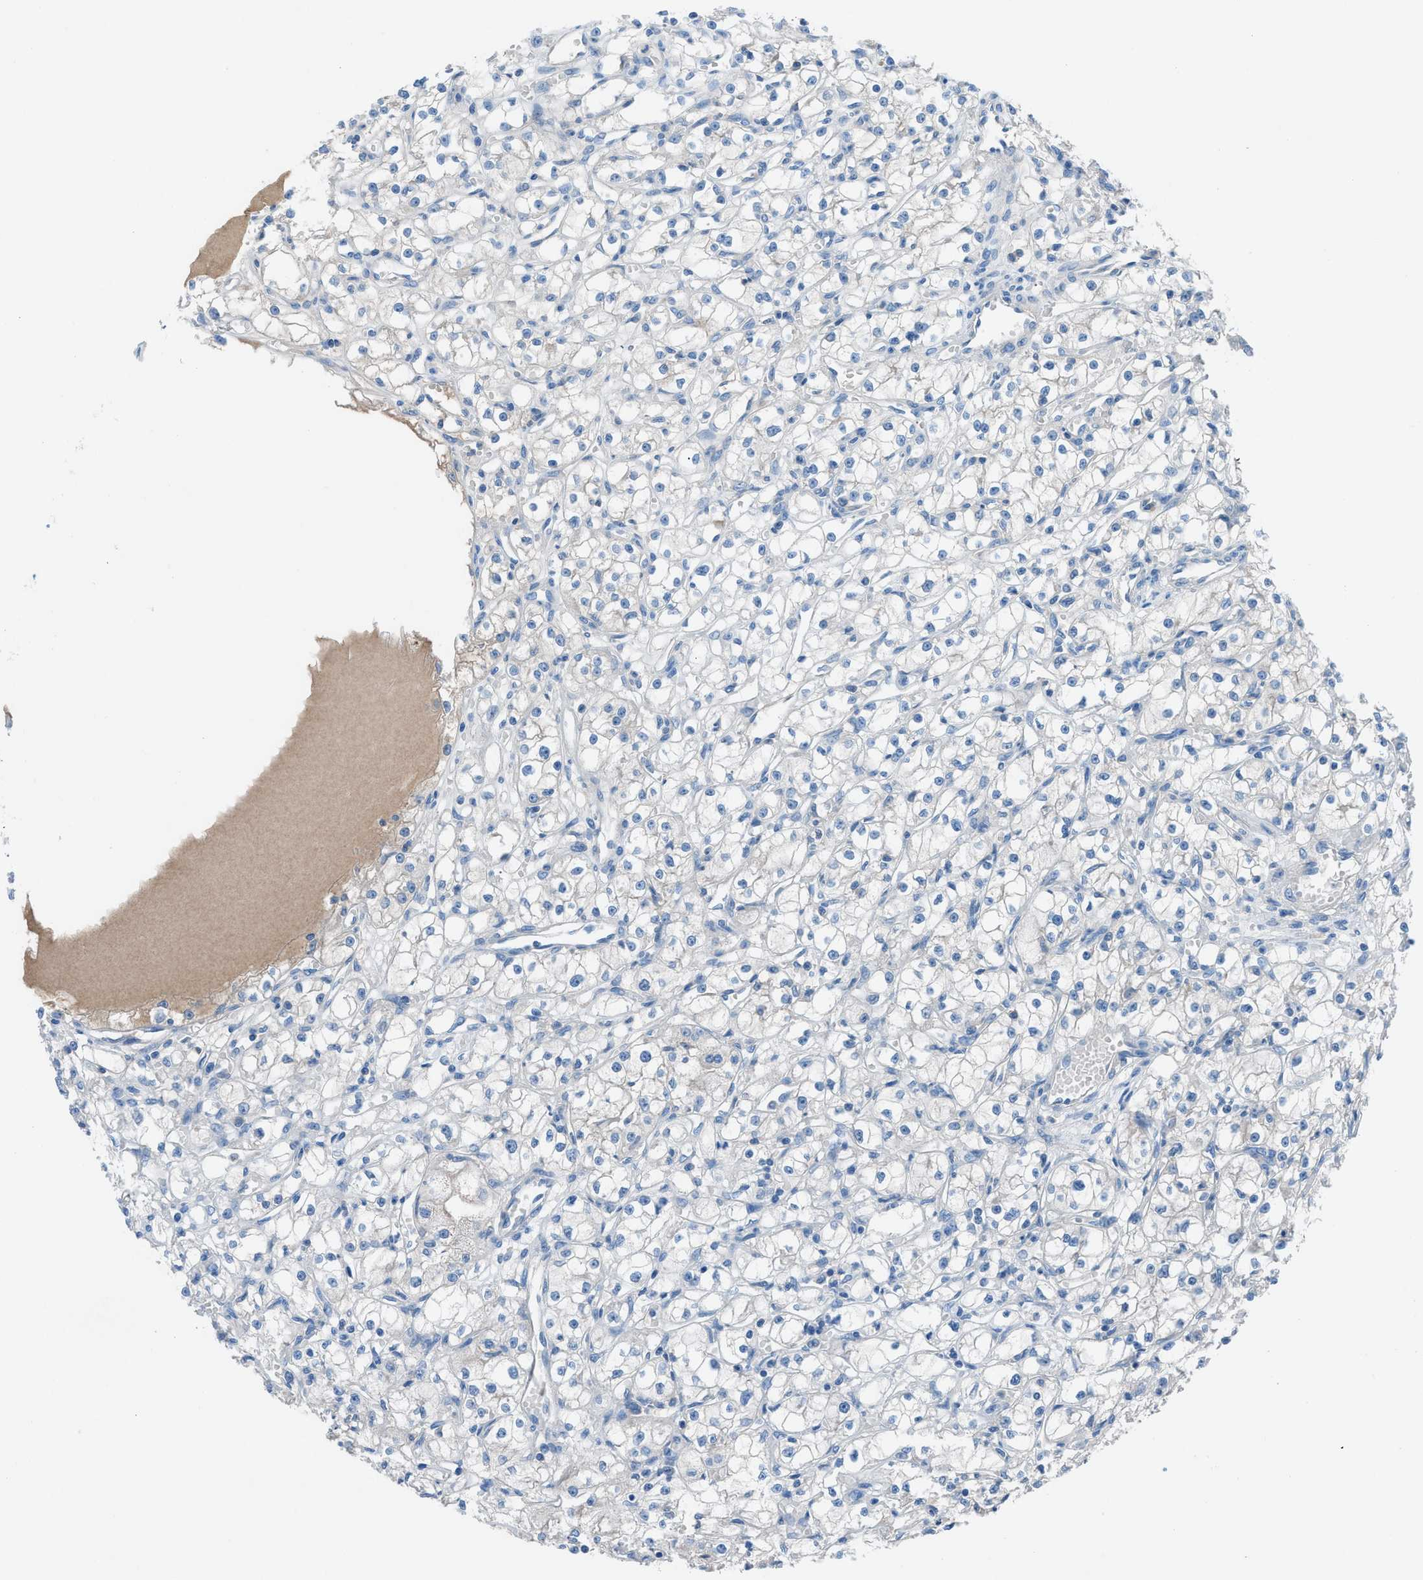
{"staining": {"intensity": "negative", "quantity": "none", "location": "none"}, "tissue": "renal cancer", "cell_type": "Tumor cells", "image_type": "cancer", "snomed": [{"axis": "morphology", "description": "Adenocarcinoma, NOS"}, {"axis": "topography", "description": "Kidney"}], "caption": "Tumor cells are negative for protein expression in human renal cancer (adenocarcinoma). (IHC, brightfield microscopy, high magnification).", "gene": "C5AR2", "patient": {"sex": "male", "age": 56}}